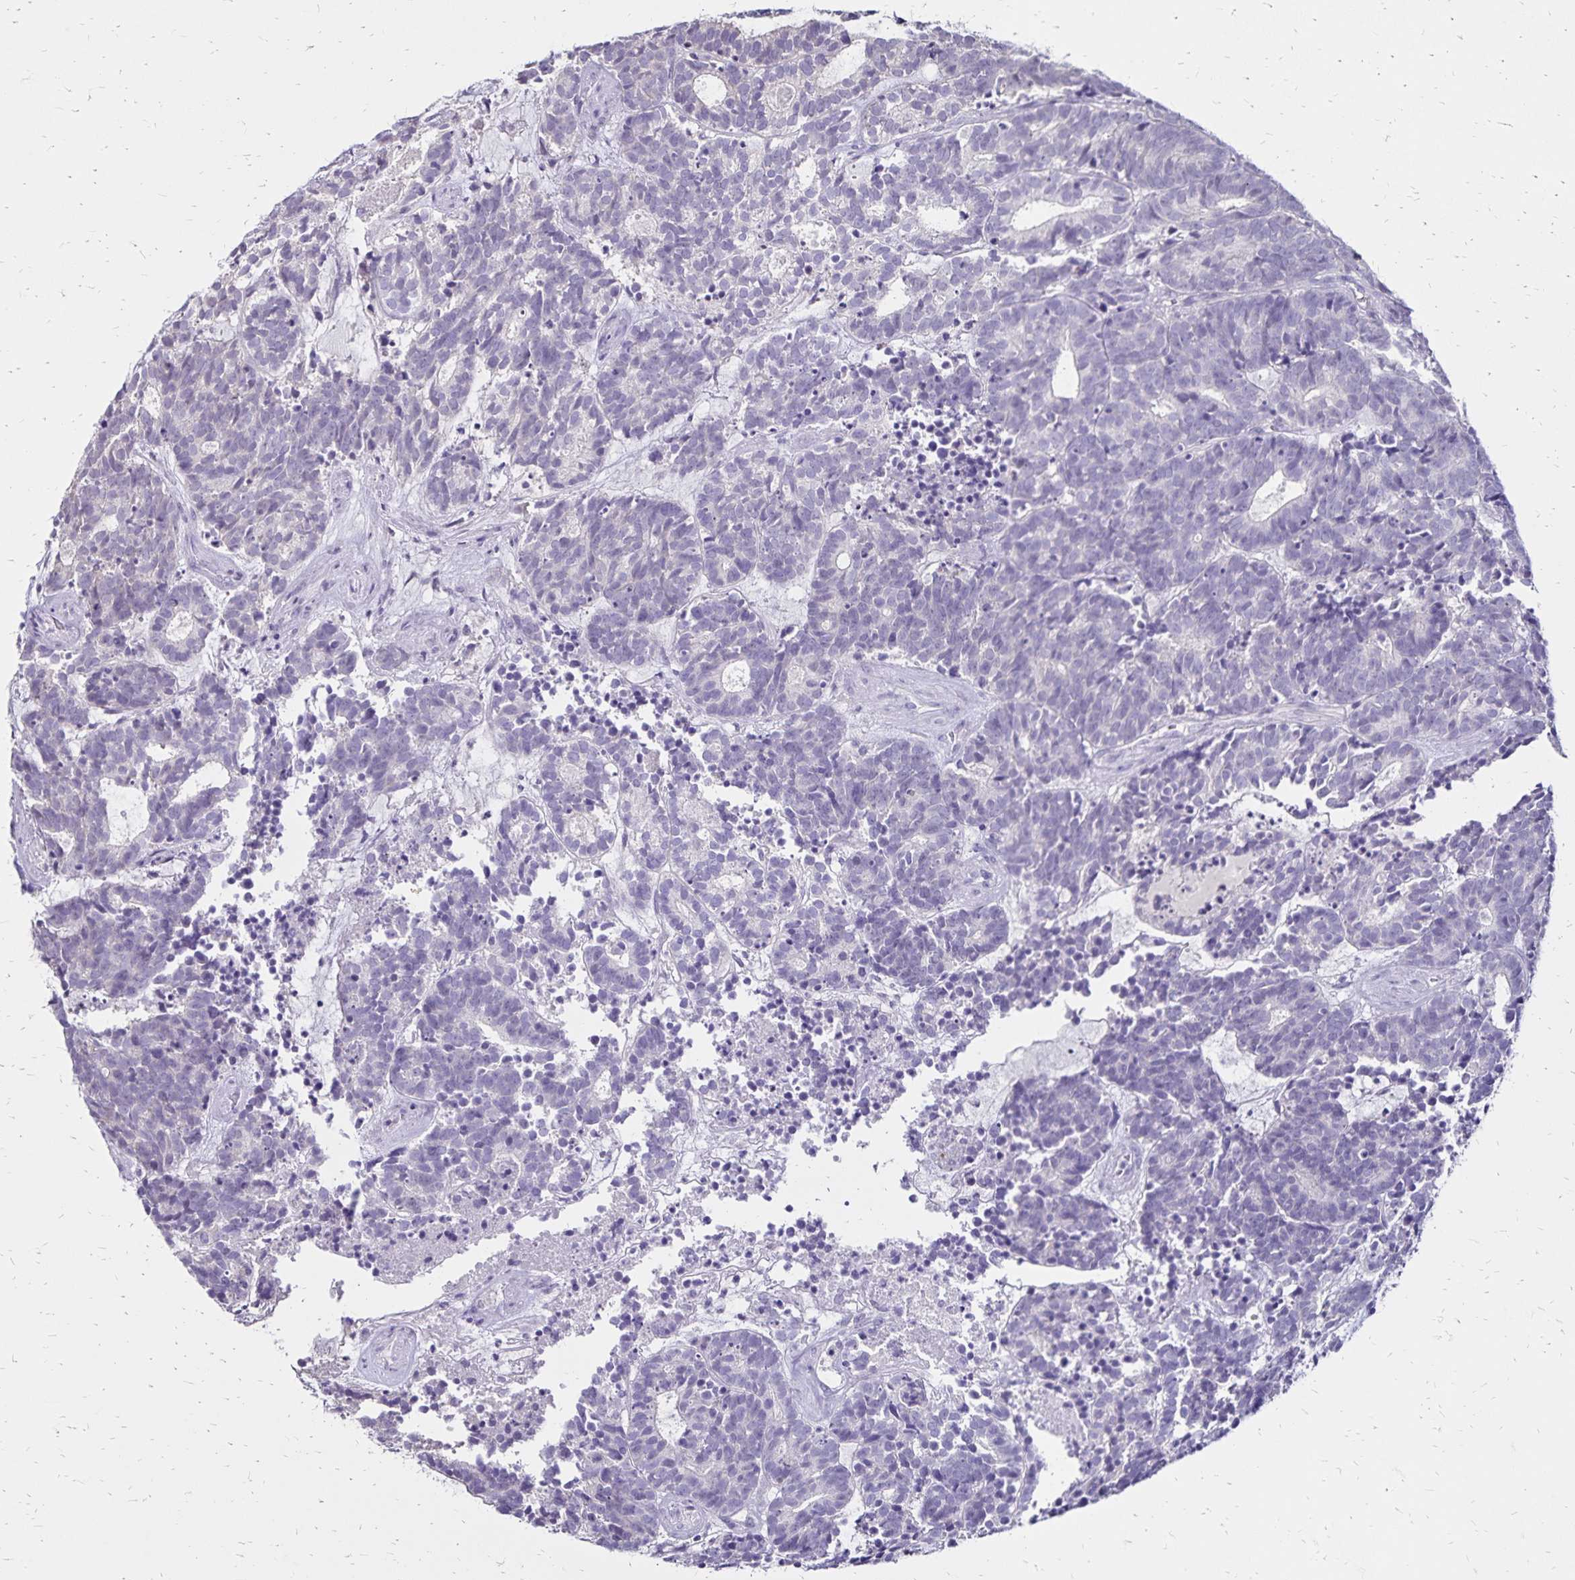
{"staining": {"intensity": "negative", "quantity": "none", "location": "none"}, "tissue": "head and neck cancer", "cell_type": "Tumor cells", "image_type": "cancer", "snomed": [{"axis": "morphology", "description": "Adenocarcinoma, NOS"}, {"axis": "topography", "description": "Head-Neck"}], "caption": "The IHC micrograph has no significant staining in tumor cells of head and neck cancer tissue.", "gene": "SH3GL3", "patient": {"sex": "female", "age": 81}}